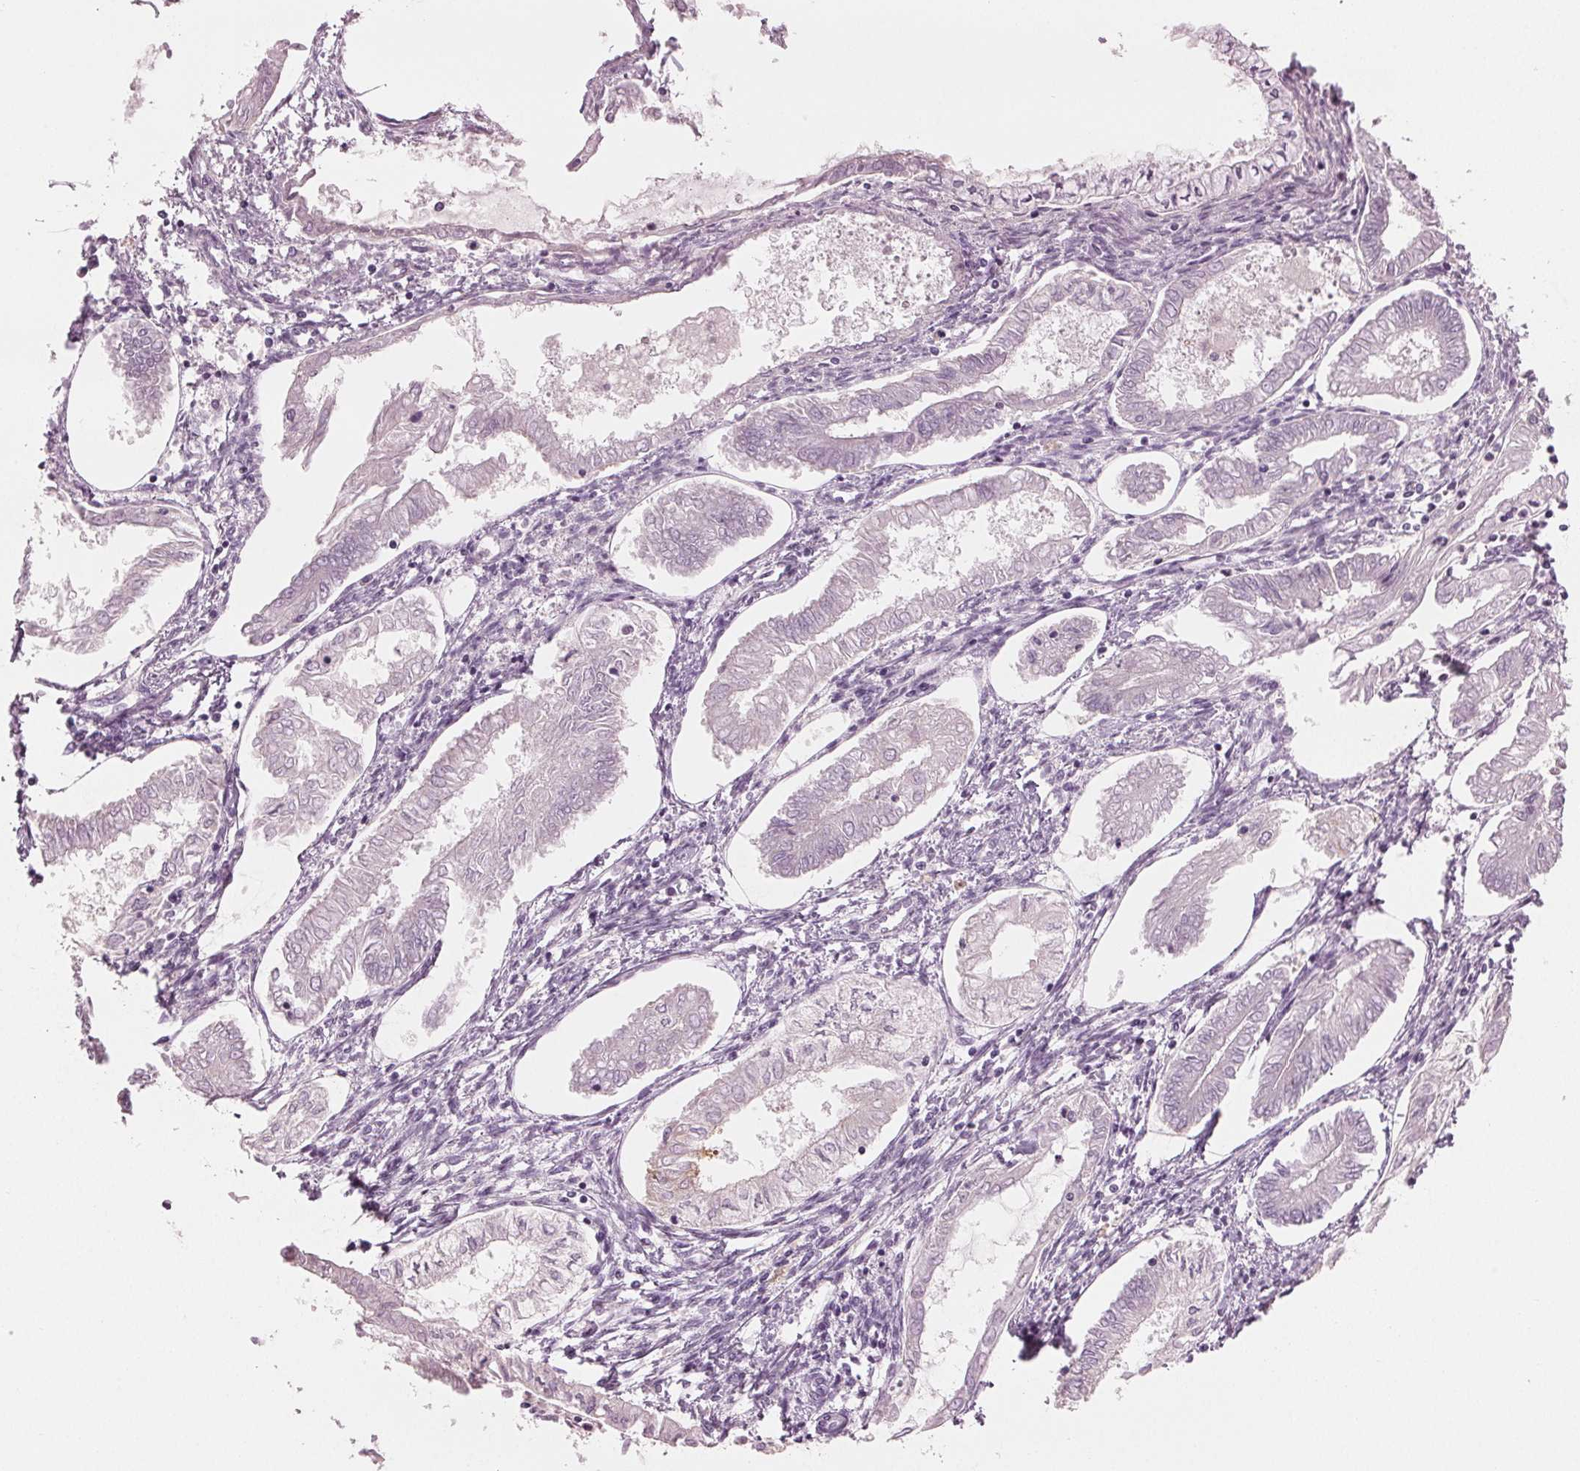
{"staining": {"intensity": "negative", "quantity": "none", "location": "none"}, "tissue": "endometrial cancer", "cell_type": "Tumor cells", "image_type": "cancer", "snomed": [{"axis": "morphology", "description": "Adenocarcinoma, NOS"}, {"axis": "topography", "description": "Endometrium"}], "caption": "Tumor cells are negative for protein expression in human adenocarcinoma (endometrial).", "gene": "PRAP1", "patient": {"sex": "female", "age": 68}}